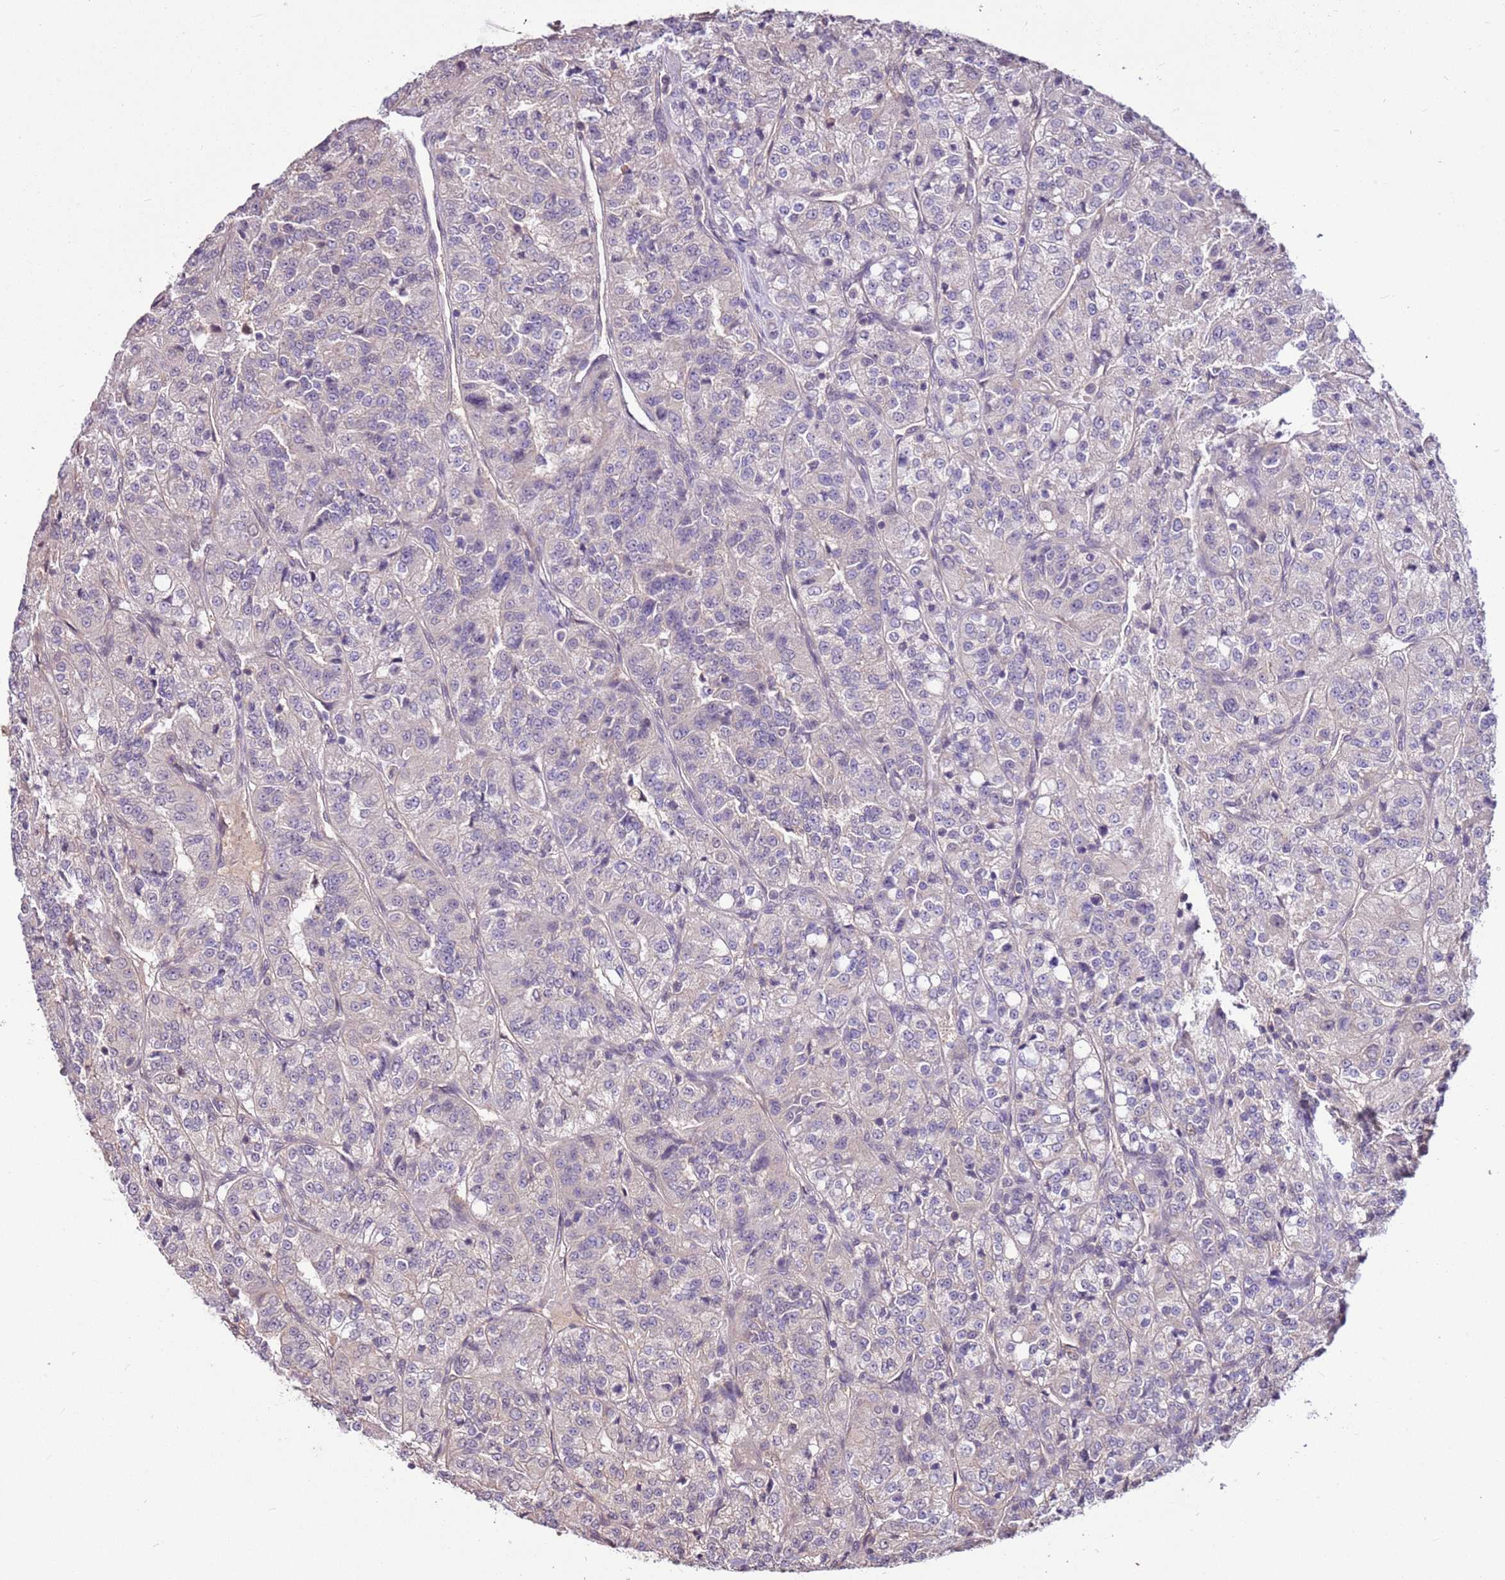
{"staining": {"intensity": "negative", "quantity": "none", "location": "none"}, "tissue": "renal cancer", "cell_type": "Tumor cells", "image_type": "cancer", "snomed": [{"axis": "morphology", "description": "Adenocarcinoma, NOS"}, {"axis": "topography", "description": "Kidney"}], "caption": "Tumor cells show no significant protein expression in renal cancer (adenocarcinoma).", "gene": "BBS5", "patient": {"sex": "female", "age": 63}}